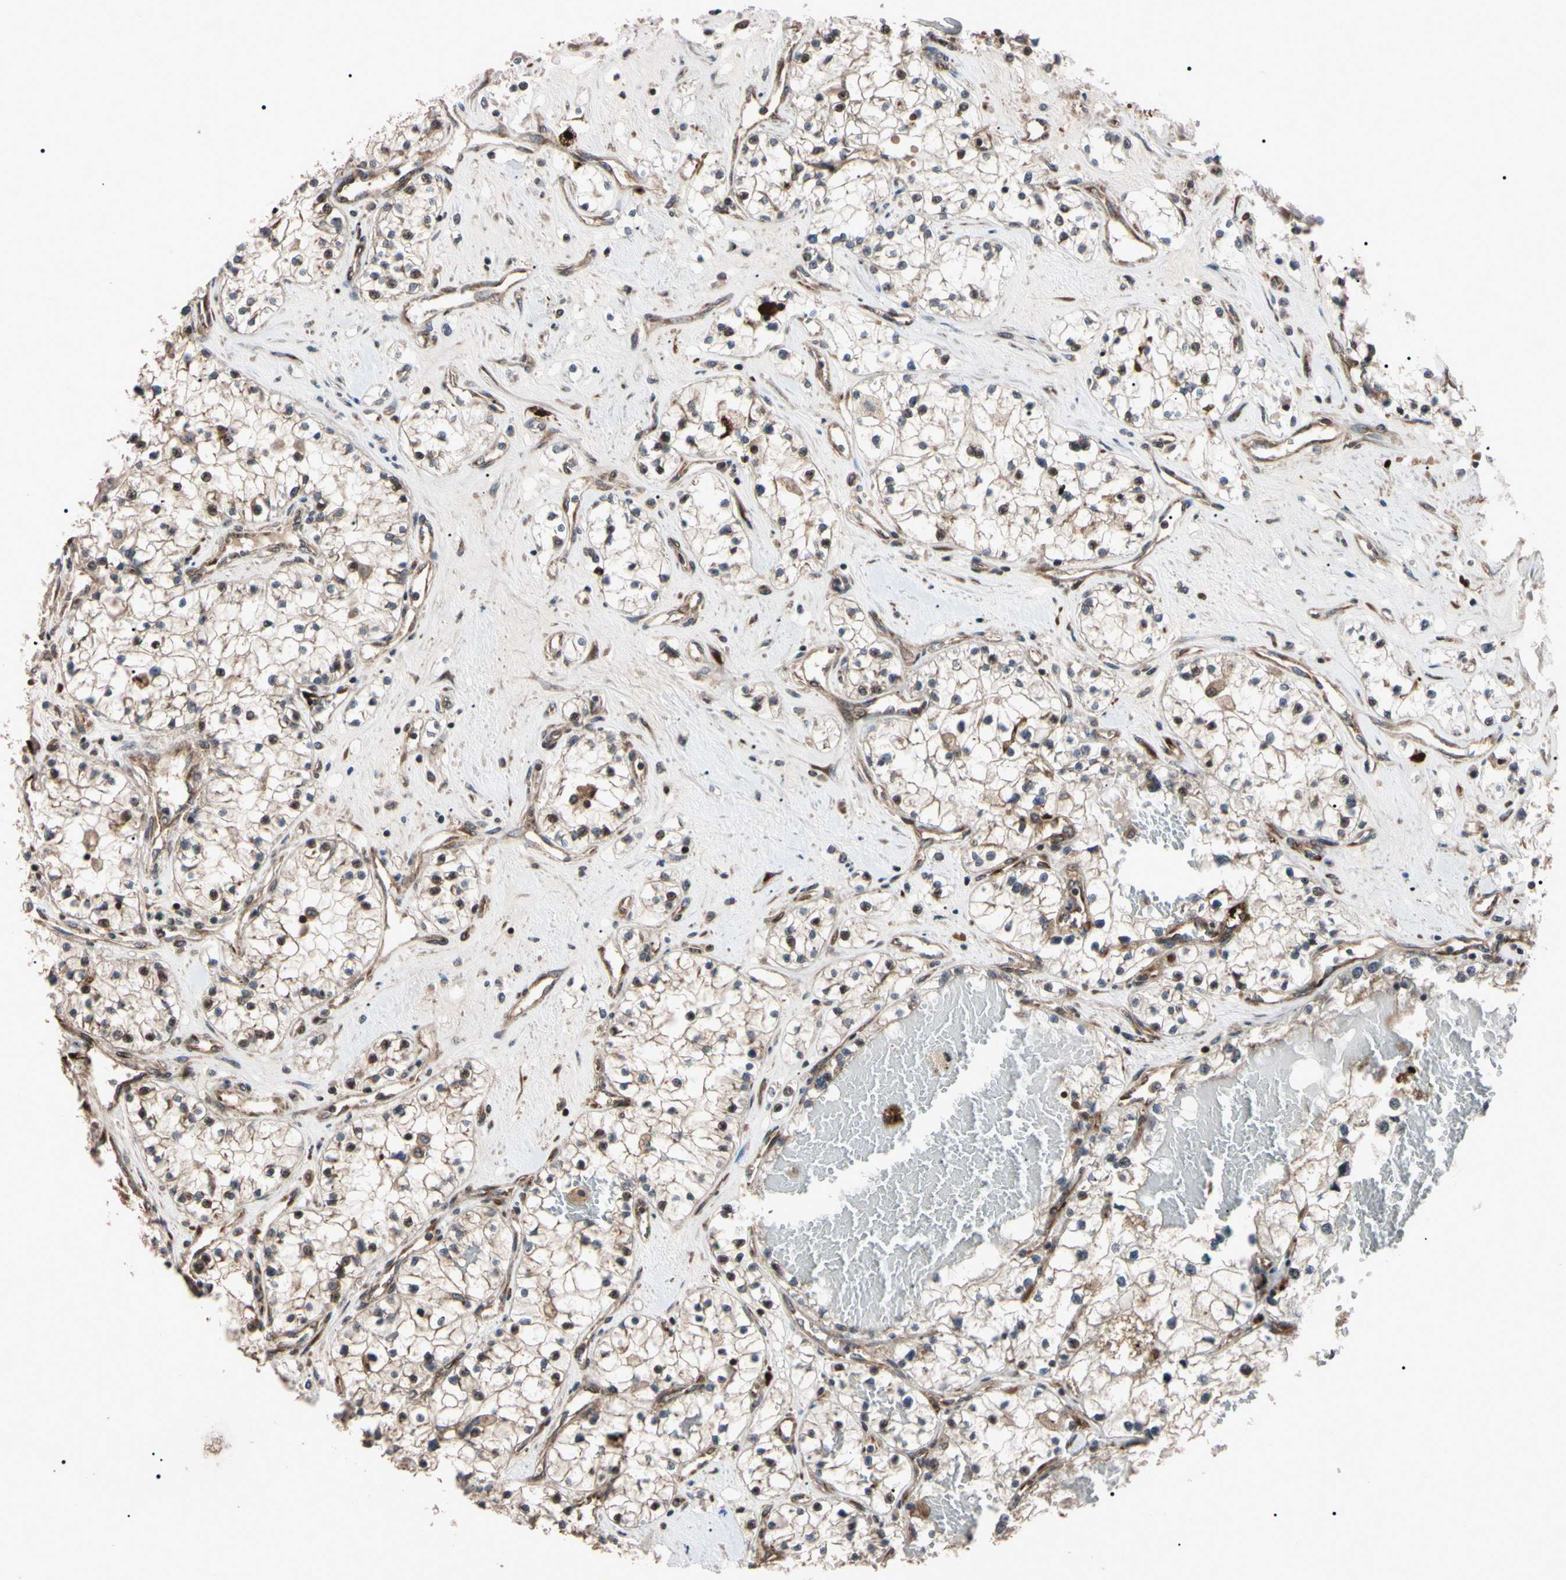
{"staining": {"intensity": "moderate", "quantity": ">75%", "location": "cytoplasmic/membranous,nuclear"}, "tissue": "renal cancer", "cell_type": "Tumor cells", "image_type": "cancer", "snomed": [{"axis": "morphology", "description": "Adenocarcinoma, NOS"}, {"axis": "topography", "description": "Kidney"}], "caption": "IHC (DAB) staining of renal cancer reveals moderate cytoplasmic/membranous and nuclear protein staining in approximately >75% of tumor cells.", "gene": "GUCY1B1", "patient": {"sex": "male", "age": 68}}